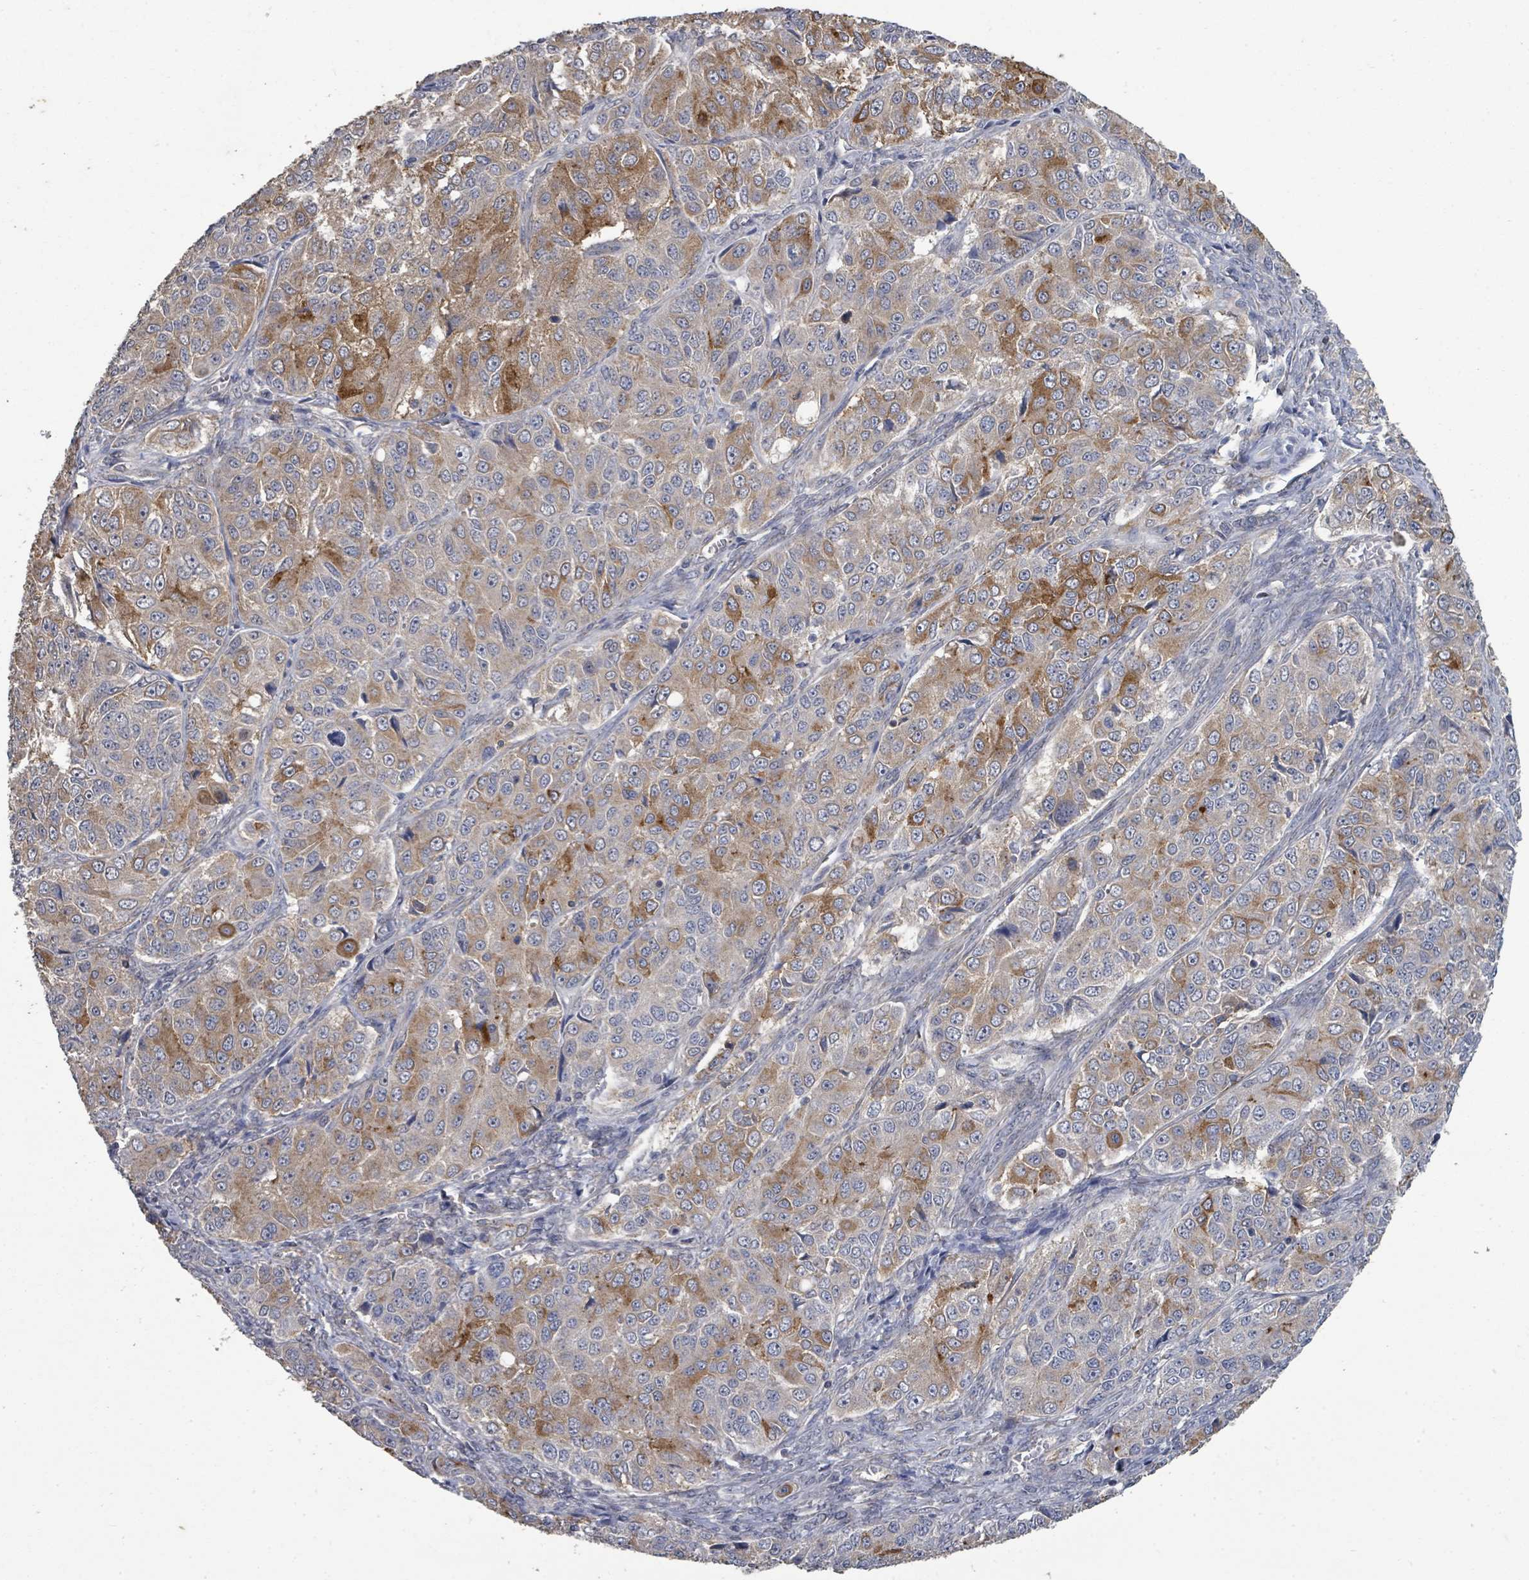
{"staining": {"intensity": "moderate", "quantity": "25%-75%", "location": "cytoplasmic/membranous"}, "tissue": "ovarian cancer", "cell_type": "Tumor cells", "image_type": "cancer", "snomed": [{"axis": "morphology", "description": "Carcinoma, endometroid"}, {"axis": "topography", "description": "Ovary"}], "caption": "Immunohistochemical staining of human endometroid carcinoma (ovarian) displays medium levels of moderate cytoplasmic/membranous positivity in about 25%-75% of tumor cells.", "gene": "SLC9A7", "patient": {"sex": "female", "age": 51}}